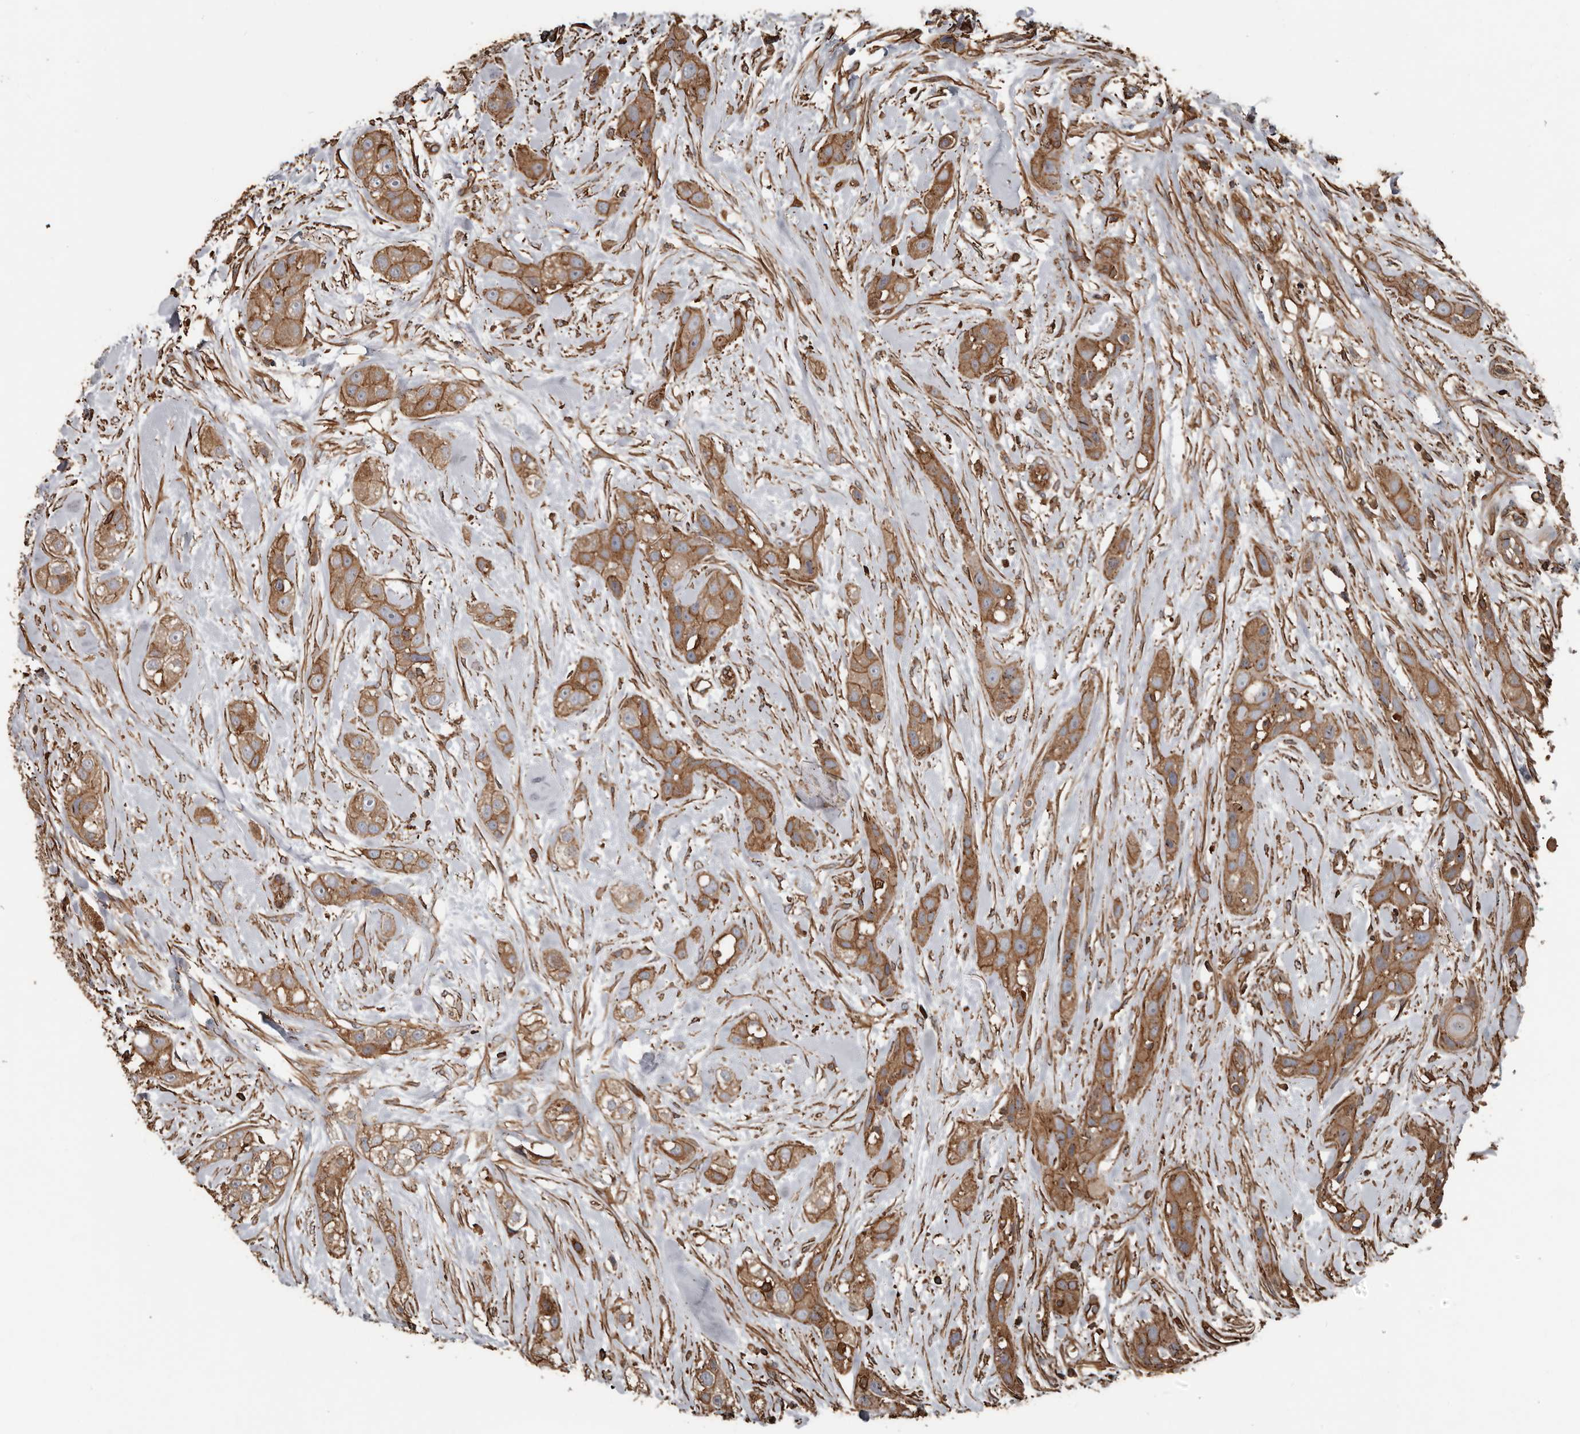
{"staining": {"intensity": "moderate", "quantity": ">75%", "location": "cytoplasmic/membranous"}, "tissue": "head and neck cancer", "cell_type": "Tumor cells", "image_type": "cancer", "snomed": [{"axis": "morphology", "description": "Normal tissue, NOS"}, {"axis": "morphology", "description": "Squamous cell carcinoma, NOS"}, {"axis": "topography", "description": "Skeletal muscle"}, {"axis": "topography", "description": "Head-Neck"}], "caption": "IHC (DAB (3,3'-diaminobenzidine)) staining of human head and neck squamous cell carcinoma reveals moderate cytoplasmic/membranous protein expression in approximately >75% of tumor cells.", "gene": "DENND6B", "patient": {"sex": "male", "age": 51}}